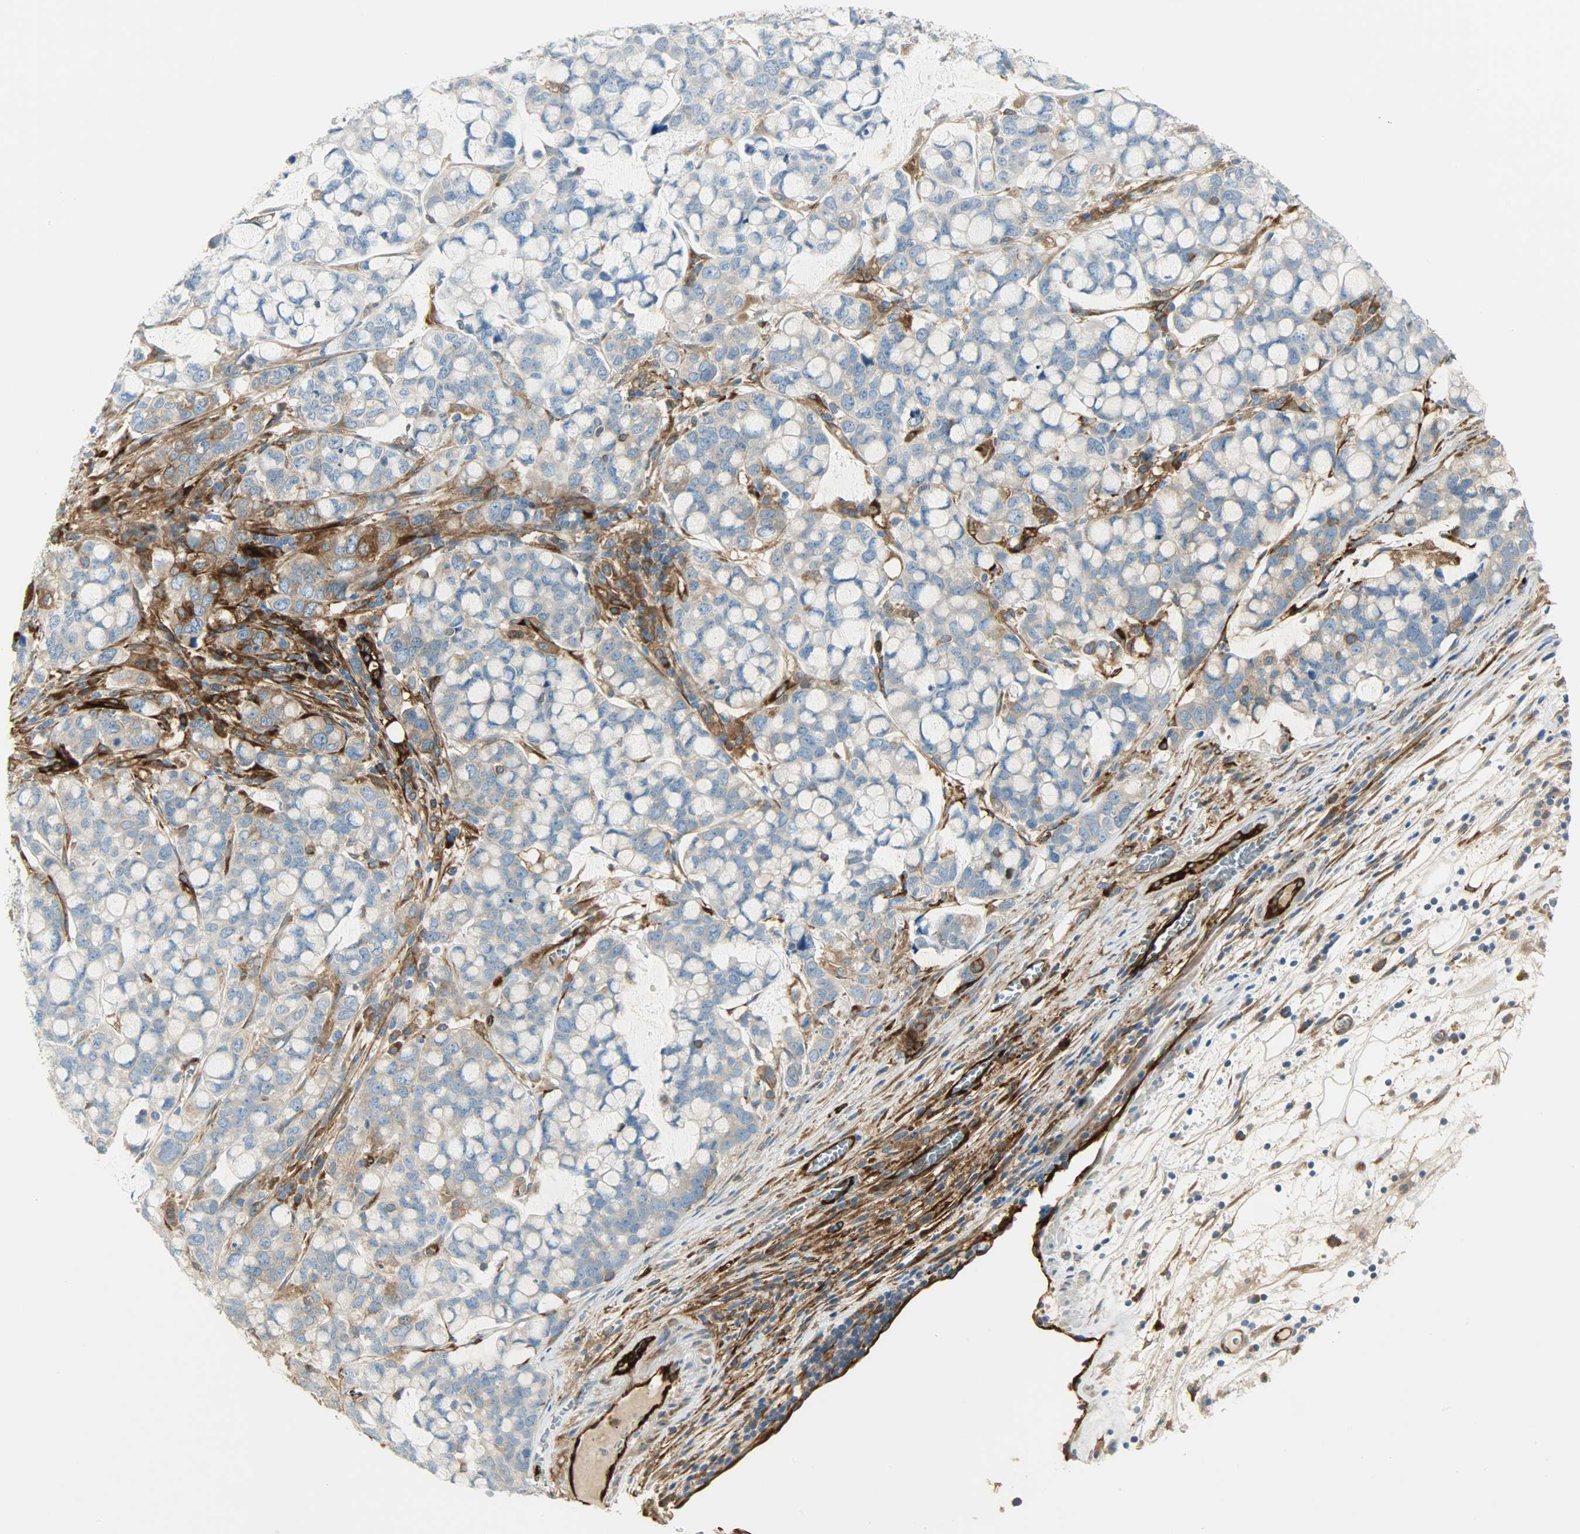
{"staining": {"intensity": "moderate", "quantity": ">75%", "location": "cytoplasmic/membranous"}, "tissue": "stomach cancer", "cell_type": "Tumor cells", "image_type": "cancer", "snomed": [{"axis": "morphology", "description": "Adenocarcinoma, NOS"}, {"axis": "topography", "description": "Stomach, lower"}], "caption": "This histopathology image displays stomach cancer stained with immunohistochemistry to label a protein in brown. The cytoplasmic/membranous of tumor cells show moderate positivity for the protein. Nuclei are counter-stained blue.", "gene": "WARS1", "patient": {"sex": "male", "age": 84}}